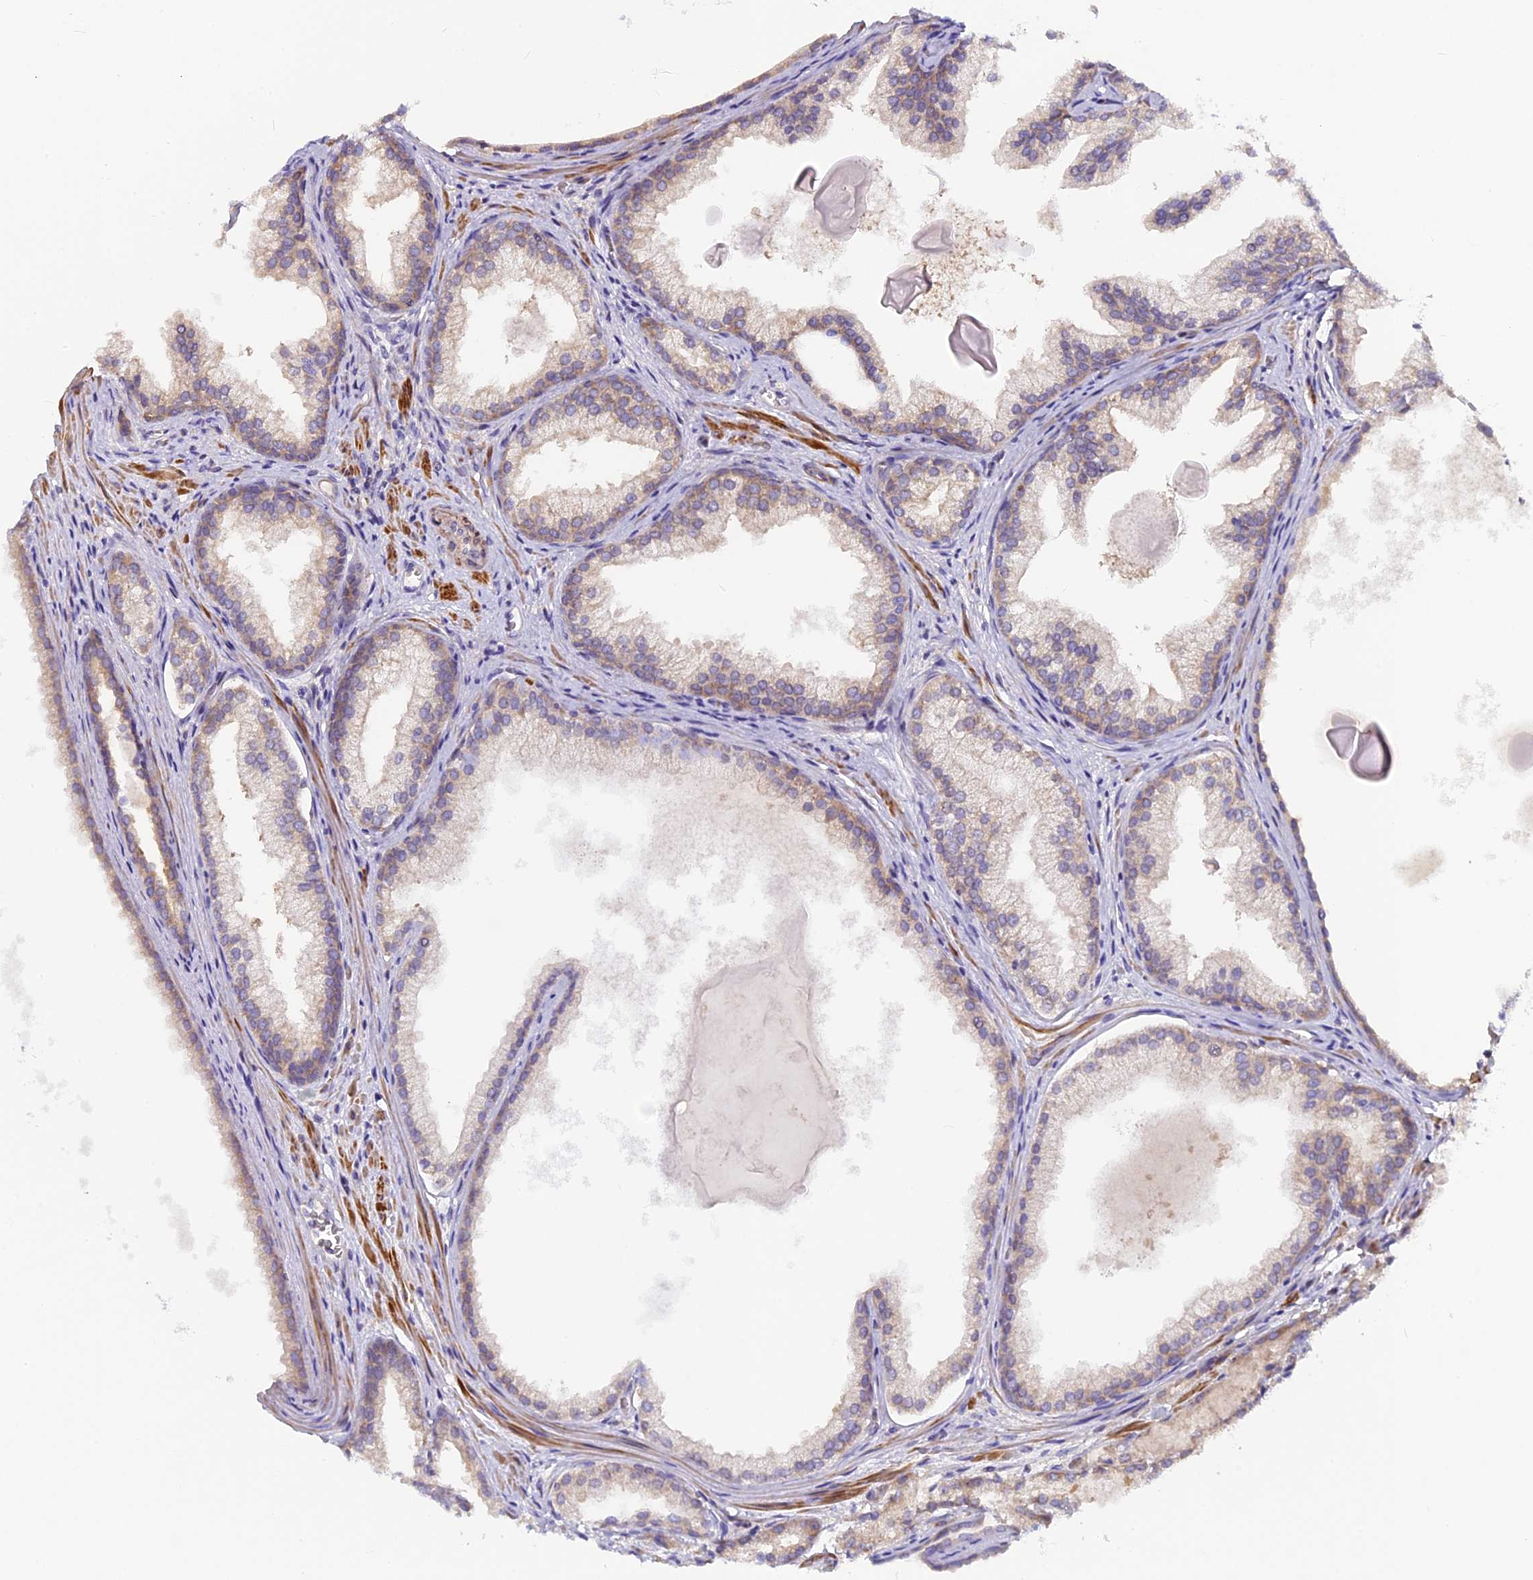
{"staining": {"intensity": "moderate", "quantity": "<25%", "location": "cytoplasmic/membranous"}, "tissue": "prostate cancer", "cell_type": "Tumor cells", "image_type": "cancer", "snomed": [{"axis": "morphology", "description": "Adenocarcinoma, Low grade"}, {"axis": "topography", "description": "Prostate"}], "caption": "Immunohistochemical staining of prostate cancer displays moderate cytoplasmic/membranous protein positivity in approximately <25% of tumor cells.", "gene": "FAM98C", "patient": {"sex": "male", "age": 54}}